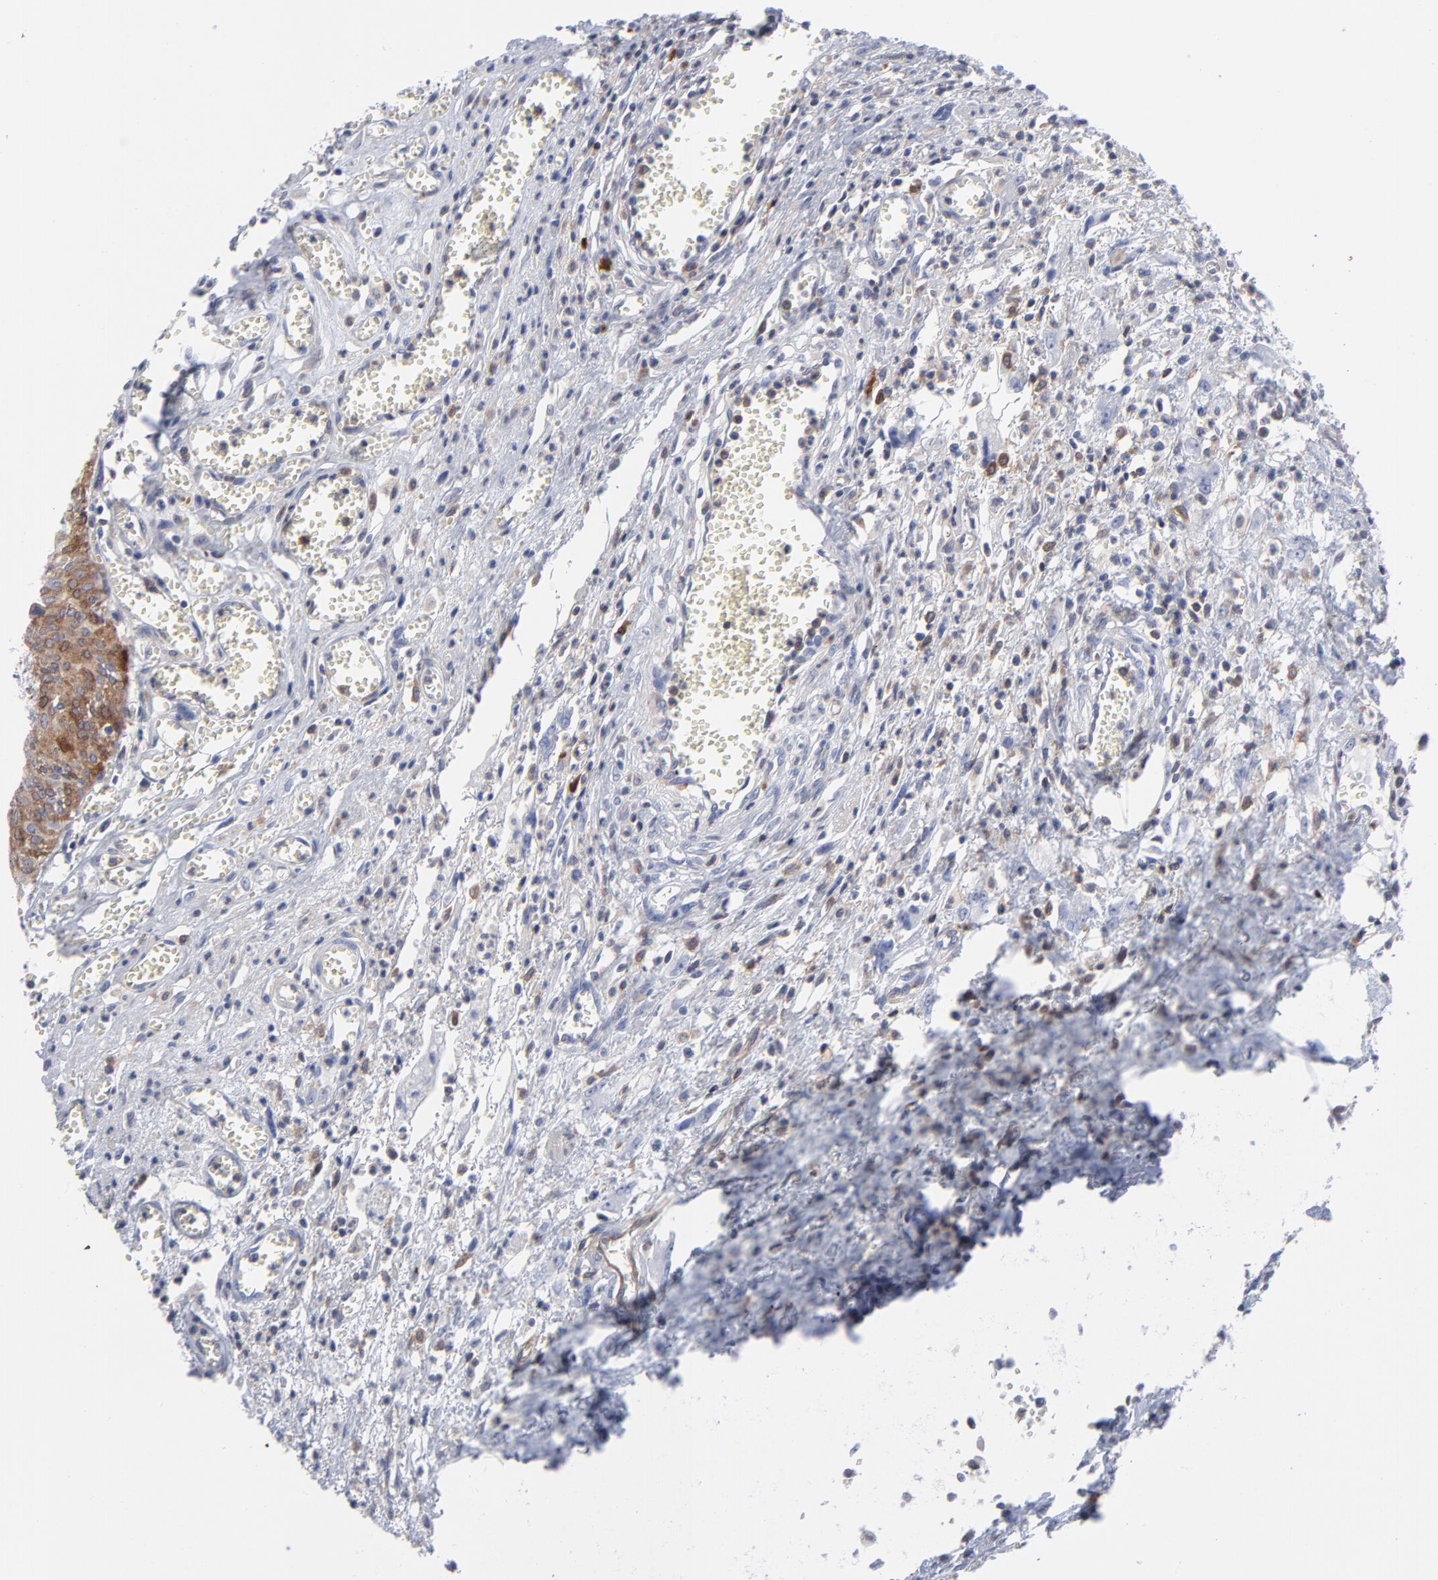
{"staining": {"intensity": "weak", "quantity": "<25%", "location": "cytoplasmic/membranous"}, "tissue": "urothelial cancer", "cell_type": "Tumor cells", "image_type": "cancer", "snomed": [{"axis": "morphology", "description": "Urothelial carcinoma, High grade"}, {"axis": "topography", "description": "Urinary bladder"}], "caption": "Immunohistochemistry histopathology image of human urothelial cancer stained for a protein (brown), which demonstrates no staining in tumor cells.", "gene": "NFKBIA", "patient": {"sex": "male", "age": 66}}